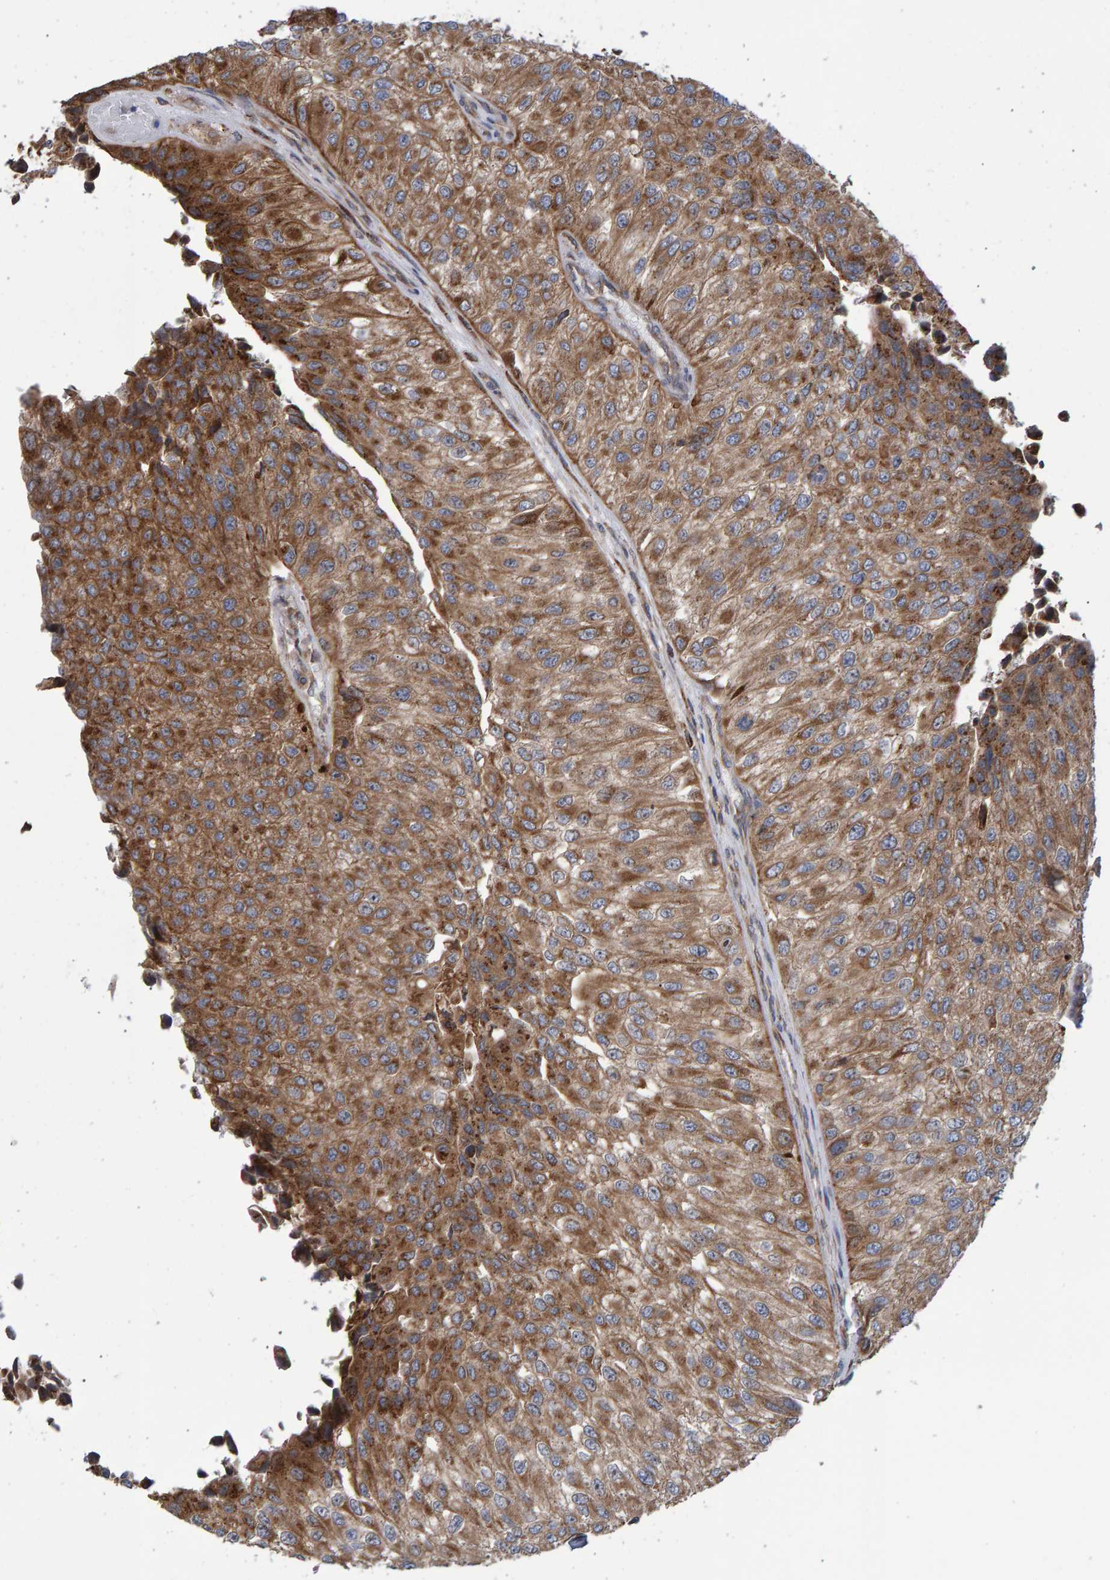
{"staining": {"intensity": "moderate", "quantity": ">75%", "location": "cytoplasmic/membranous"}, "tissue": "urothelial cancer", "cell_type": "Tumor cells", "image_type": "cancer", "snomed": [{"axis": "morphology", "description": "Urothelial carcinoma, High grade"}, {"axis": "topography", "description": "Kidney"}, {"axis": "topography", "description": "Urinary bladder"}], "caption": "Approximately >75% of tumor cells in urothelial cancer show moderate cytoplasmic/membranous protein staining as visualized by brown immunohistochemical staining.", "gene": "FAM117A", "patient": {"sex": "male", "age": 77}}